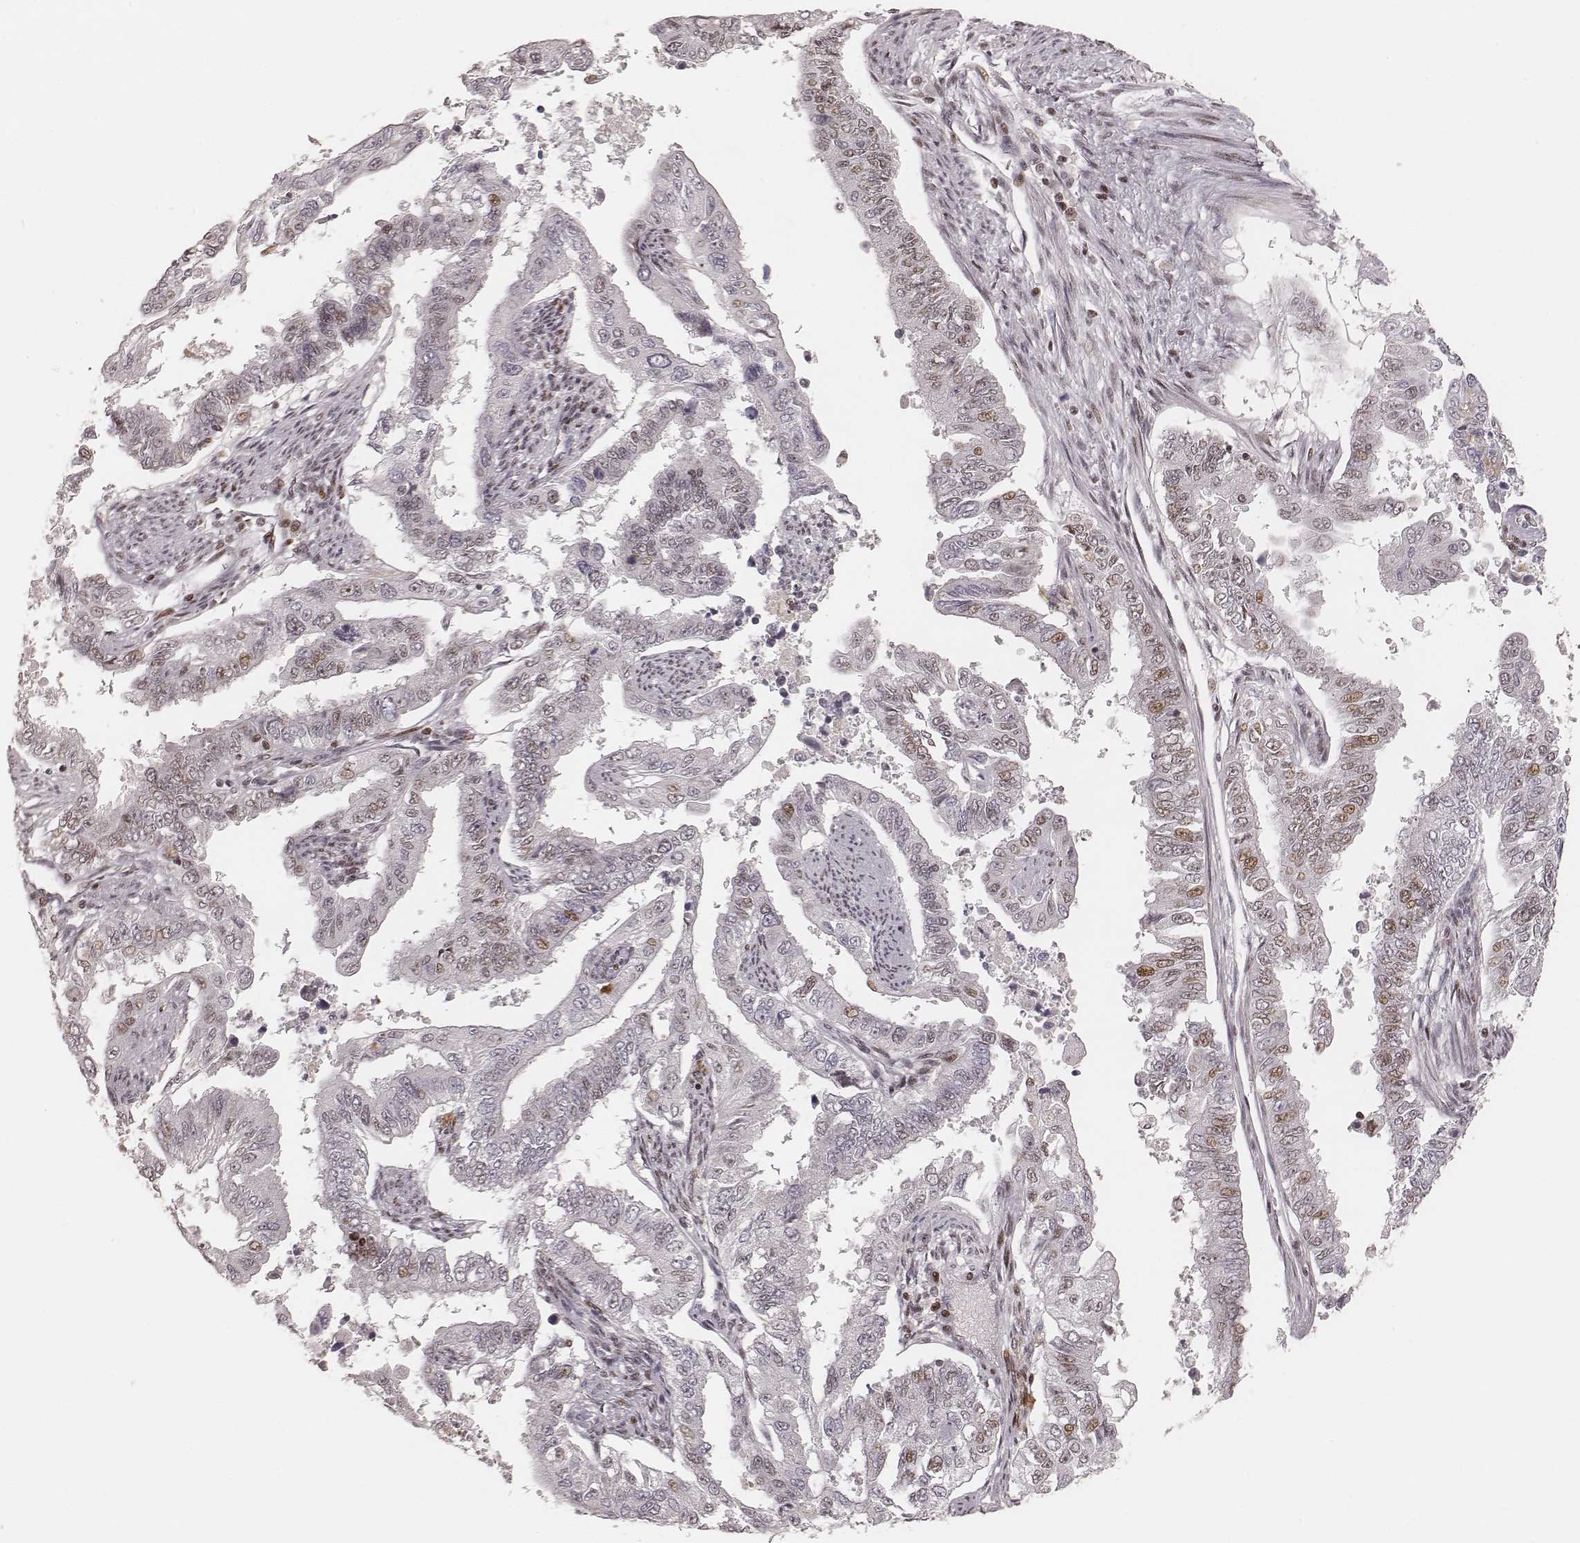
{"staining": {"intensity": "moderate", "quantity": "<25%", "location": "nuclear"}, "tissue": "endometrial cancer", "cell_type": "Tumor cells", "image_type": "cancer", "snomed": [{"axis": "morphology", "description": "Adenocarcinoma, NOS"}, {"axis": "topography", "description": "Uterus"}], "caption": "Endometrial cancer stained with immunohistochemistry (IHC) demonstrates moderate nuclear staining in approximately <25% of tumor cells. The staining is performed using DAB (3,3'-diaminobenzidine) brown chromogen to label protein expression. The nuclei are counter-stained blue using hematoxylin.", "gene": "HNRNPC", "patient": {"sex": "female", "age": 59}}